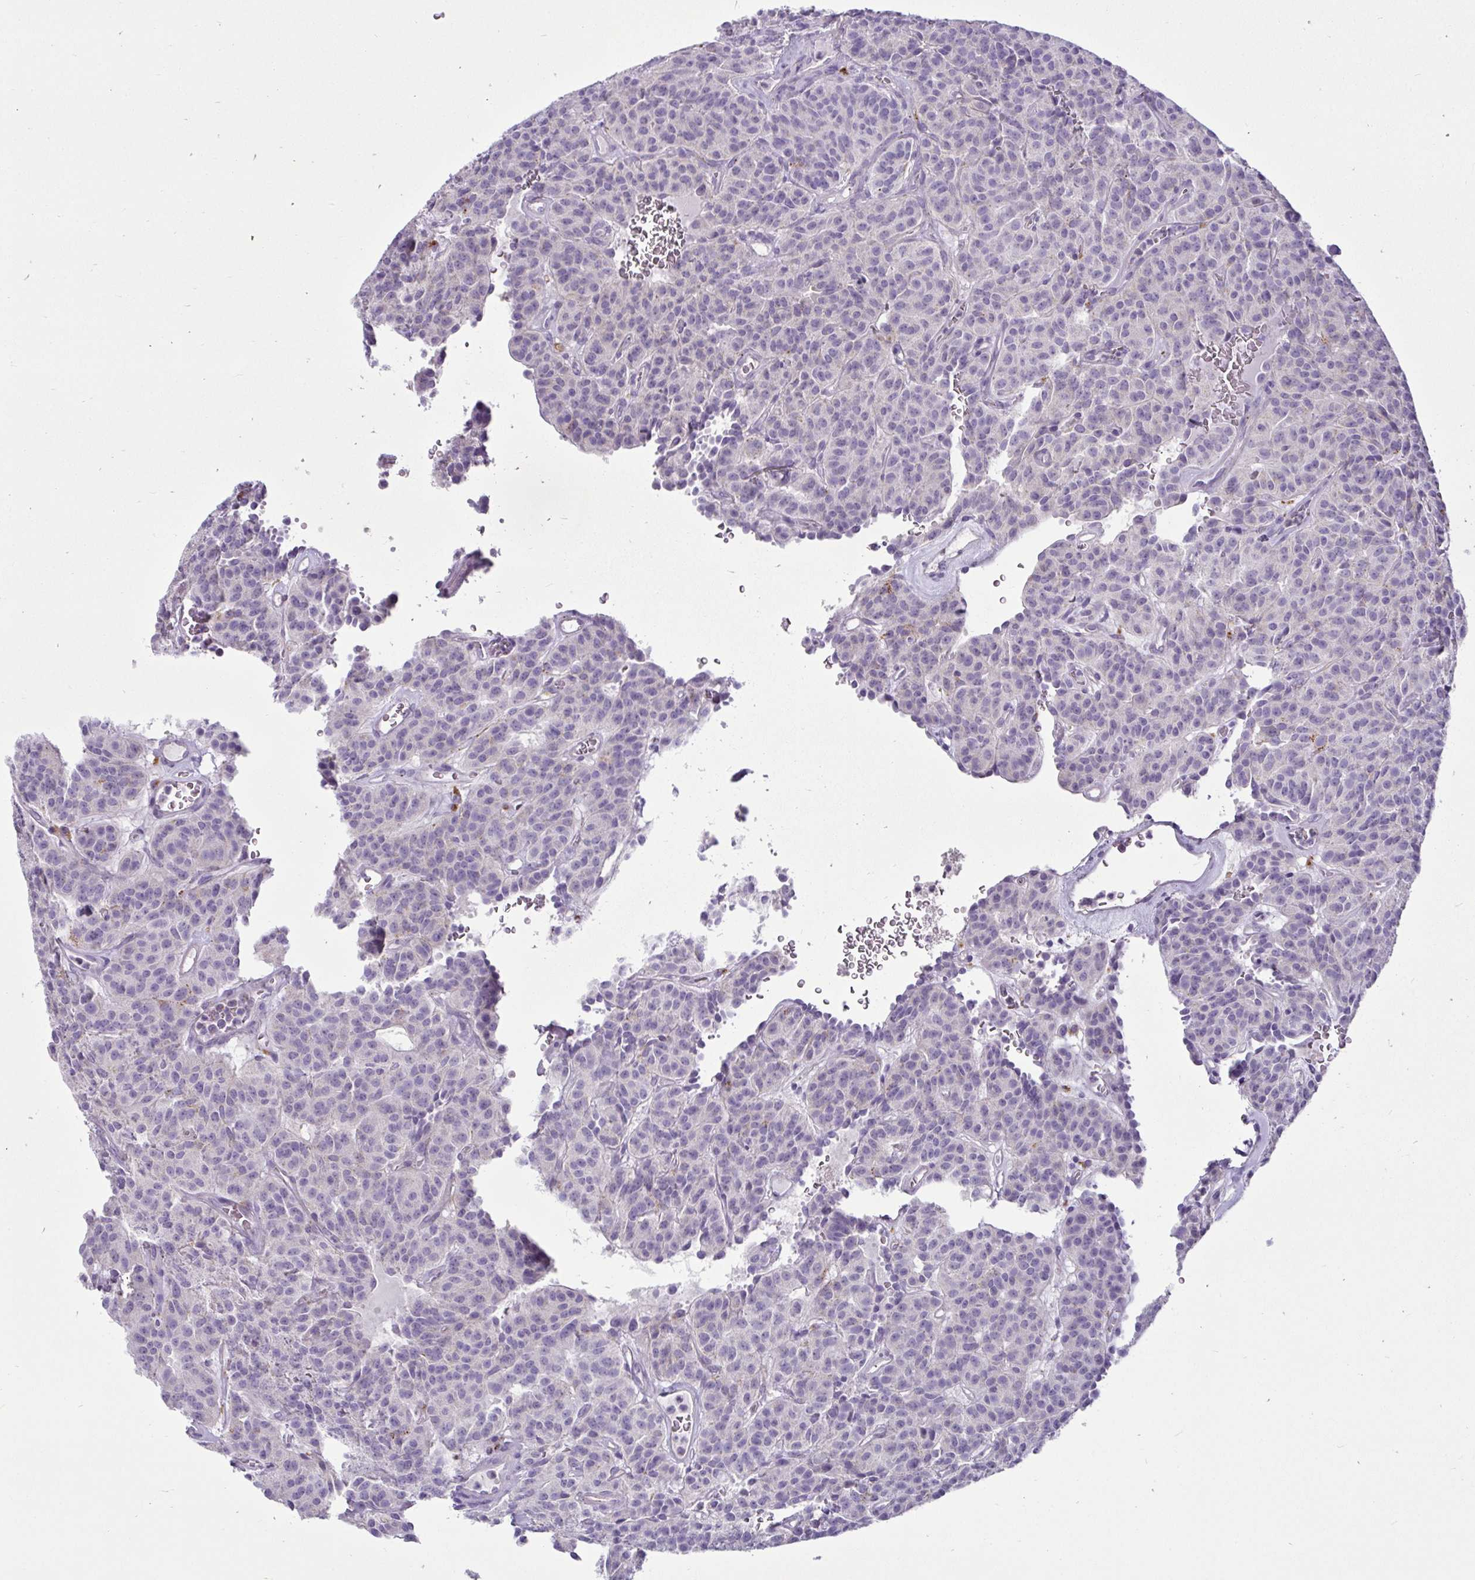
{"staining": {"intensity": "negative", "quantity": "none", "location": "none"}, "tissue": "carcinoid", "cell_type": "Tumor cells", "image_type": "cancer", "snomed": [{"axis": "morphology", "description": "Carcinoid, malignant, NOS"}, {"axis": "topography", "description": "Lung"}], "caption": "Immunohistochemistry photomicrograph of neoplastic tissue: malignant carcinoid stained with DAB (3,3'-diaminobenzidine) shows no significant protein expression in tumor cells.", "gene": "CTSZ", "patient": {"sex": "female", "age": 61}}